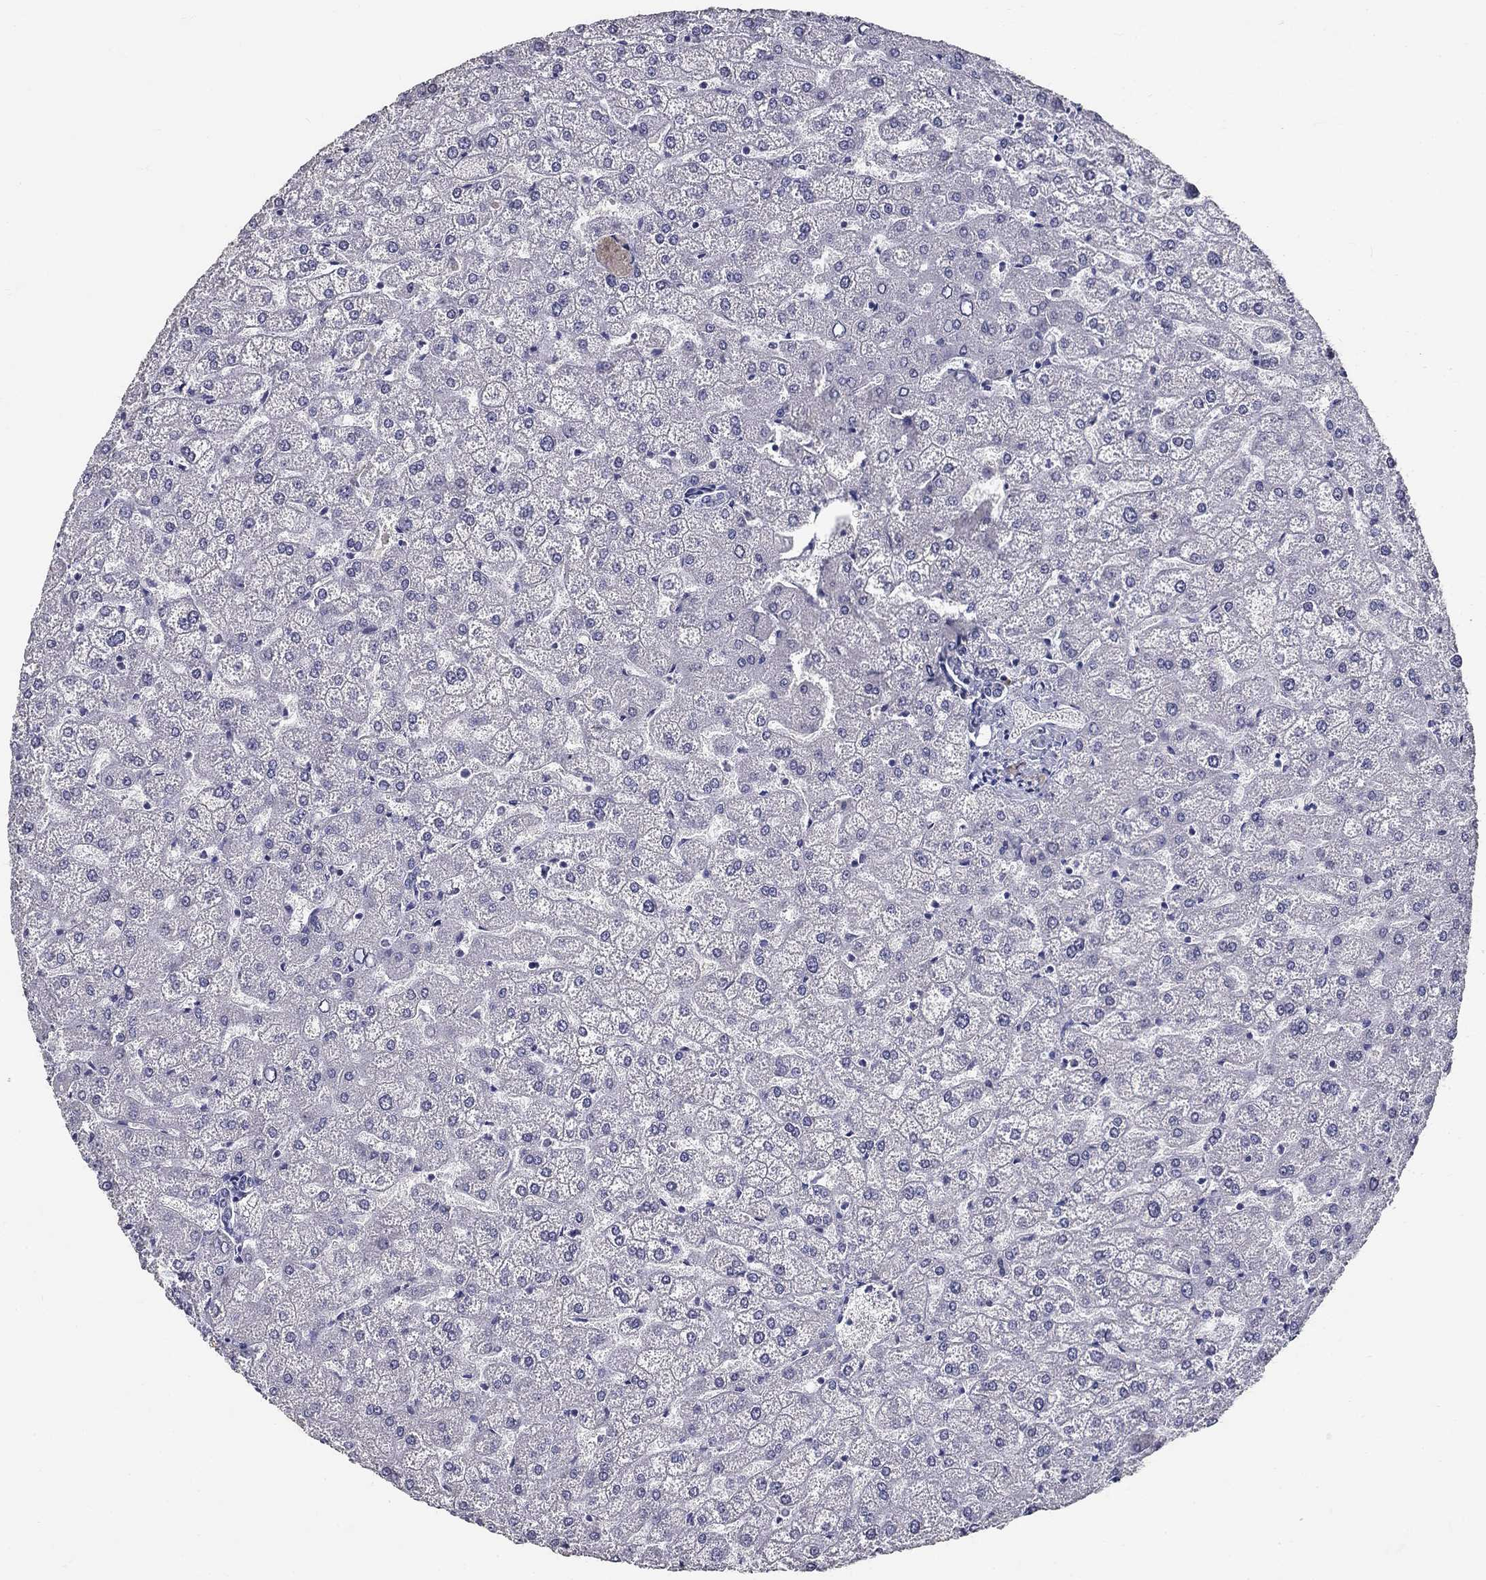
{"staining": {"intensity": "negative", "quantity": "none", "location": "none"}, "tissue": "liver", "cell_type": "Cholangiocytes", "image_type": "normal", "snomed": [{"axis": "morphology", "description": "Normal tissue, NOS"}, {"axis": "topography", "description": "Liver"}], "caption": "This is a micrograph of immunohistochemistry staining of unremarkable liver, which shows no positivity in cholangiocytes. (Brightfield microscopy of DAB (3,3'-diaminobenzidine) immunohistochemistry at high magnification).", "gene": "POMC", "patient": {"sex": "female", "age": 32}}